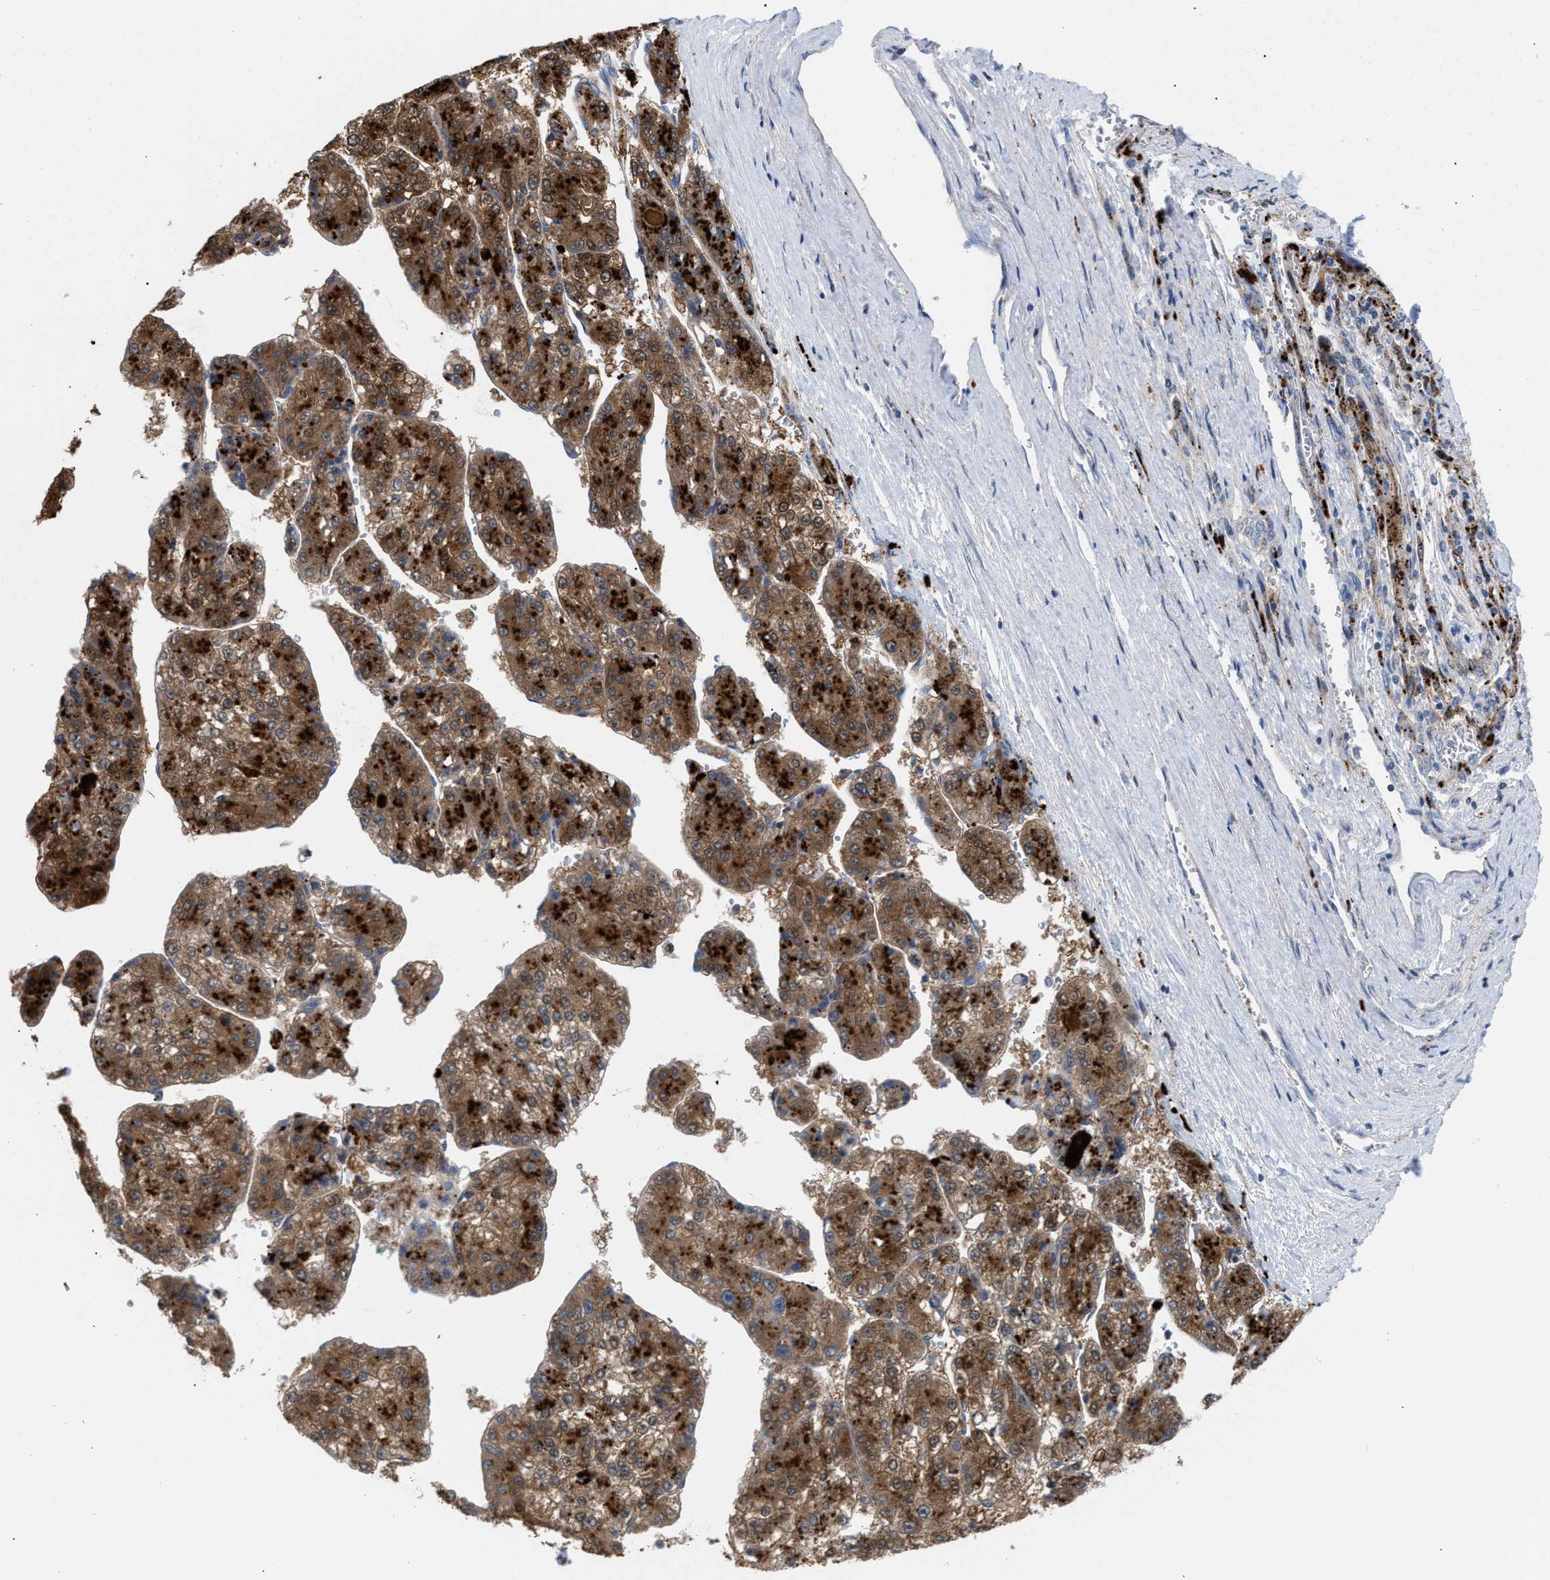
{"staining": {"intensity": "moderate", "quantity": ">75%", "location": "cytoplasmic/membranous"}, "tissue": "liver cancer", "cell_type": "Tumor cells", "image_type": "cancer", "snomed": [{"axis": "morphology", "description": "Carcinoma, Hepatocellular, NOS"}, {"axis": "topography", "description": "Liver"}], "caption": "Liver cancer was stained to show a protein in brown. There is medium levels of moderate cytoplasmic/membranous staining in approximately >75% of tumor cells.", "gene": "MBTD1", "patient": {"sex": "female", "age": 73}}